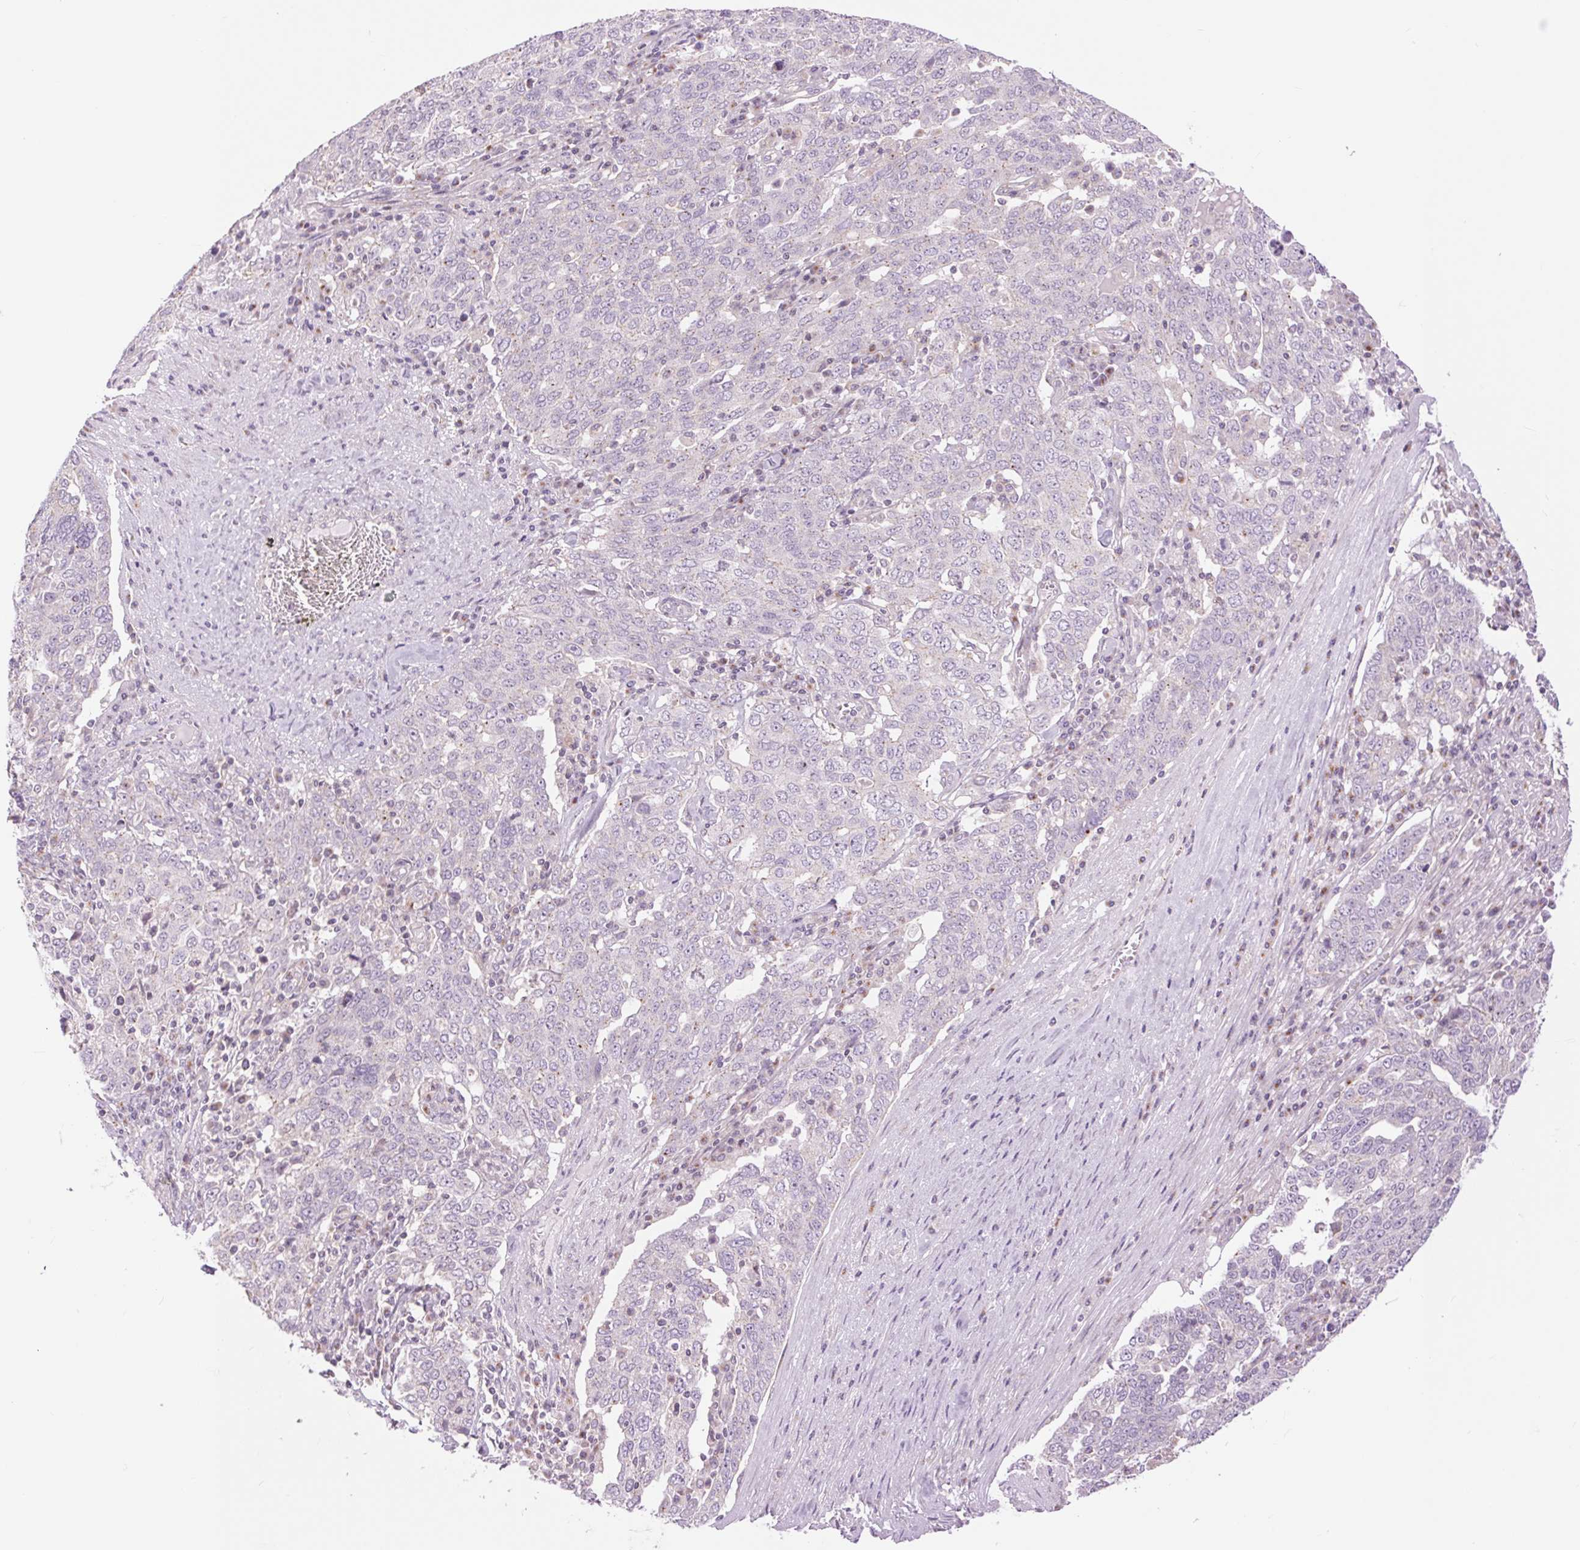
{"staining": {"intensity": "negative", "quantity": "none", "location": "none"}, "tissue": "ovarian cancer", "cell_type": "Tumor cells", "image_type": "cancer", "snomed": [{"axis": "morphology", "description": "Carcinoma, endometroid"}, {"axis": "topography", "description": "Ovary"}], "caption": "A micrograph of ovarian endometroid carcinoma stained for a protein displays no brown staining in tumor cells.", "gene": "CTNNA3", "patient": {"sex": "female", "age": 62}}